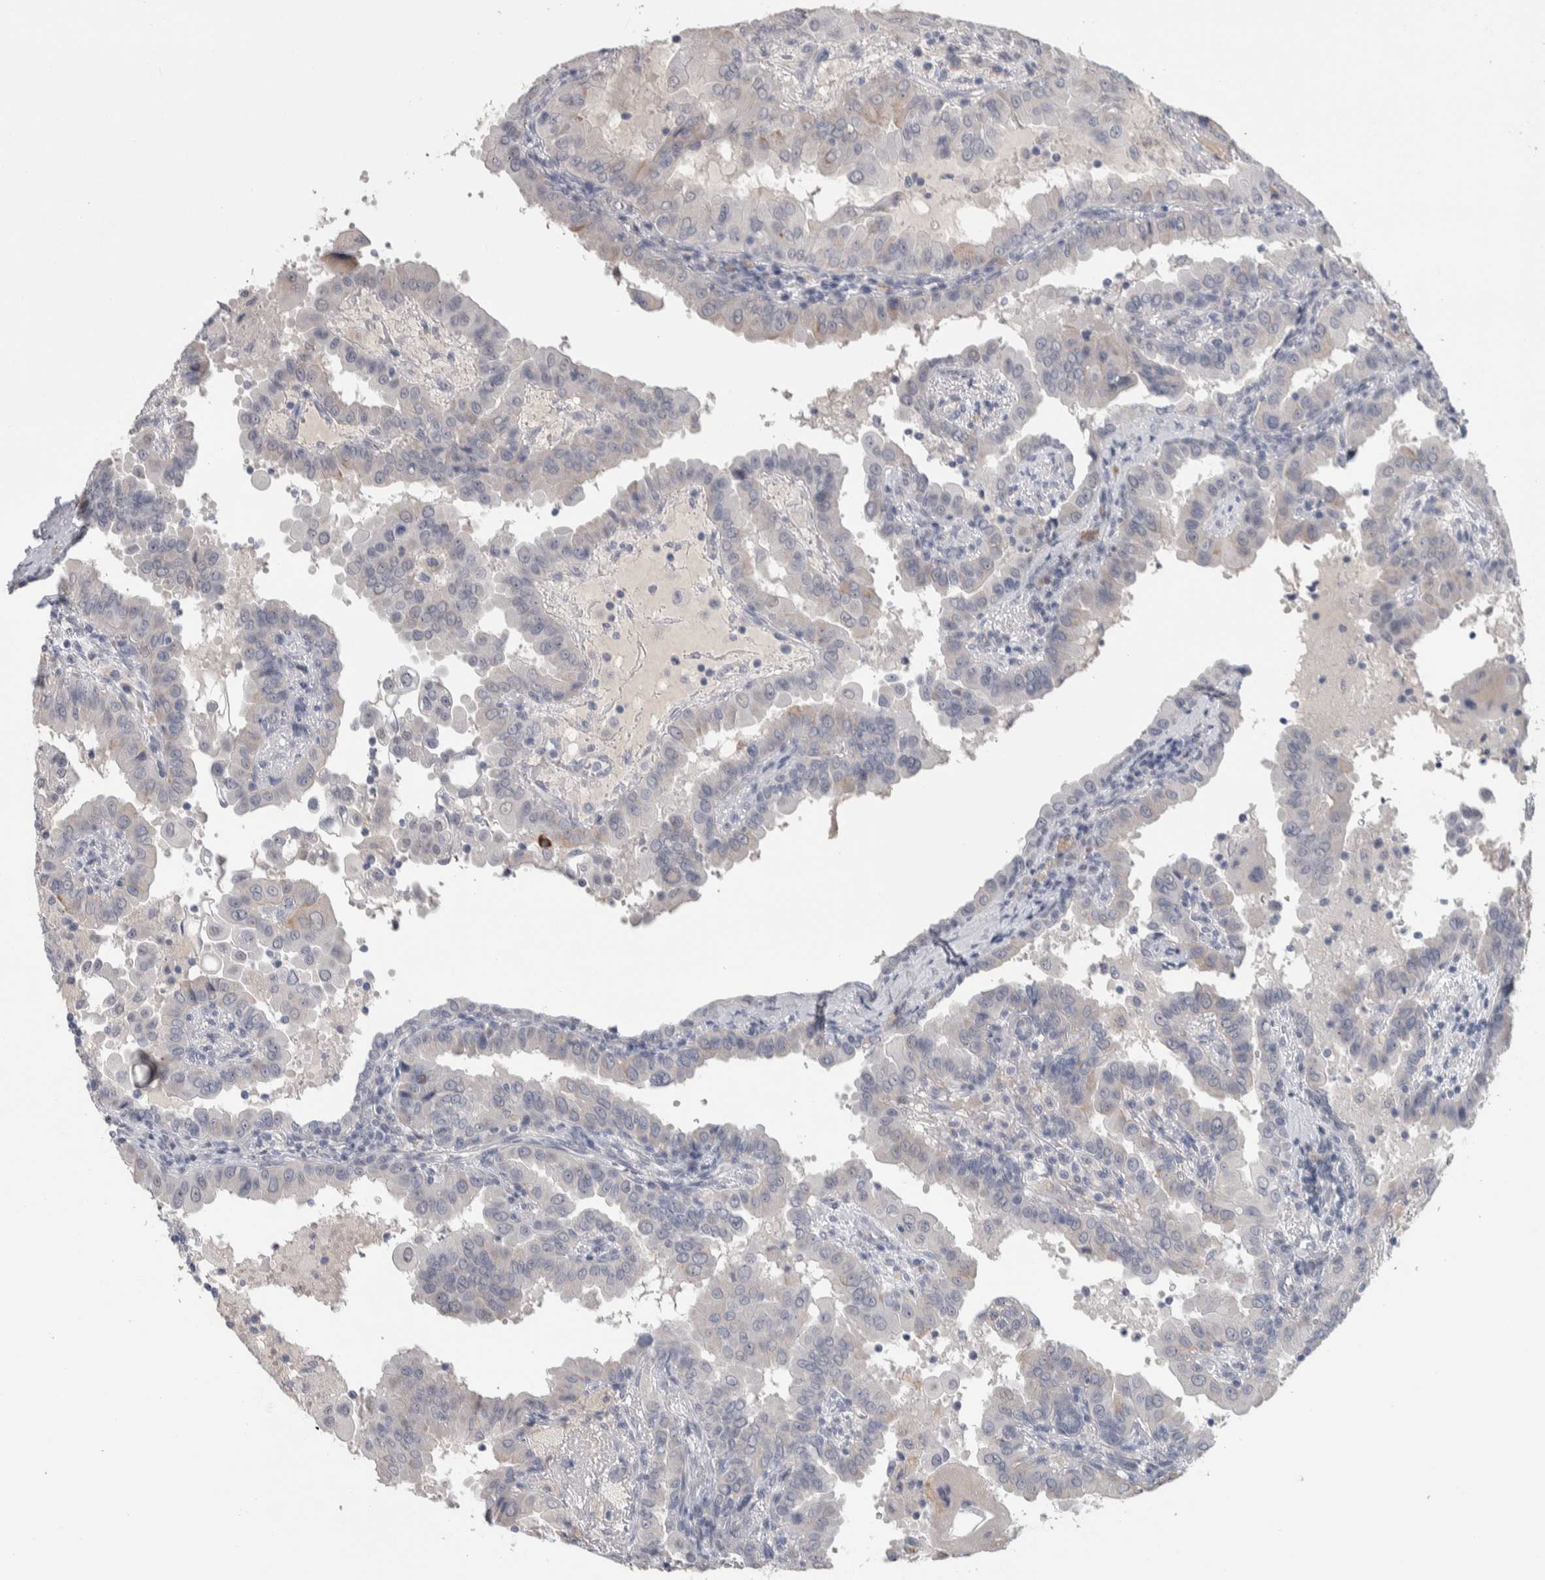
{"staining": {"intensity": "negative", "quantity": "none", "location": "none"}, "tissue": "thyroid cancer", "cell_type": "Tumor cells", "image_type": "cancer", "snomed": [{"axis": "morphology", "description": "Papillary adenocarcinoma, NOS"}, {"axis": "topography", "description": "Thyroid gland"}], "caption": "Immunohistochemical staining of human thyroid cancer (papillary adenocarcinoma) shows no significant expression in tumor cells.", "gene": "TMEM102", "patient": {"sex": "male", "age": 33}}